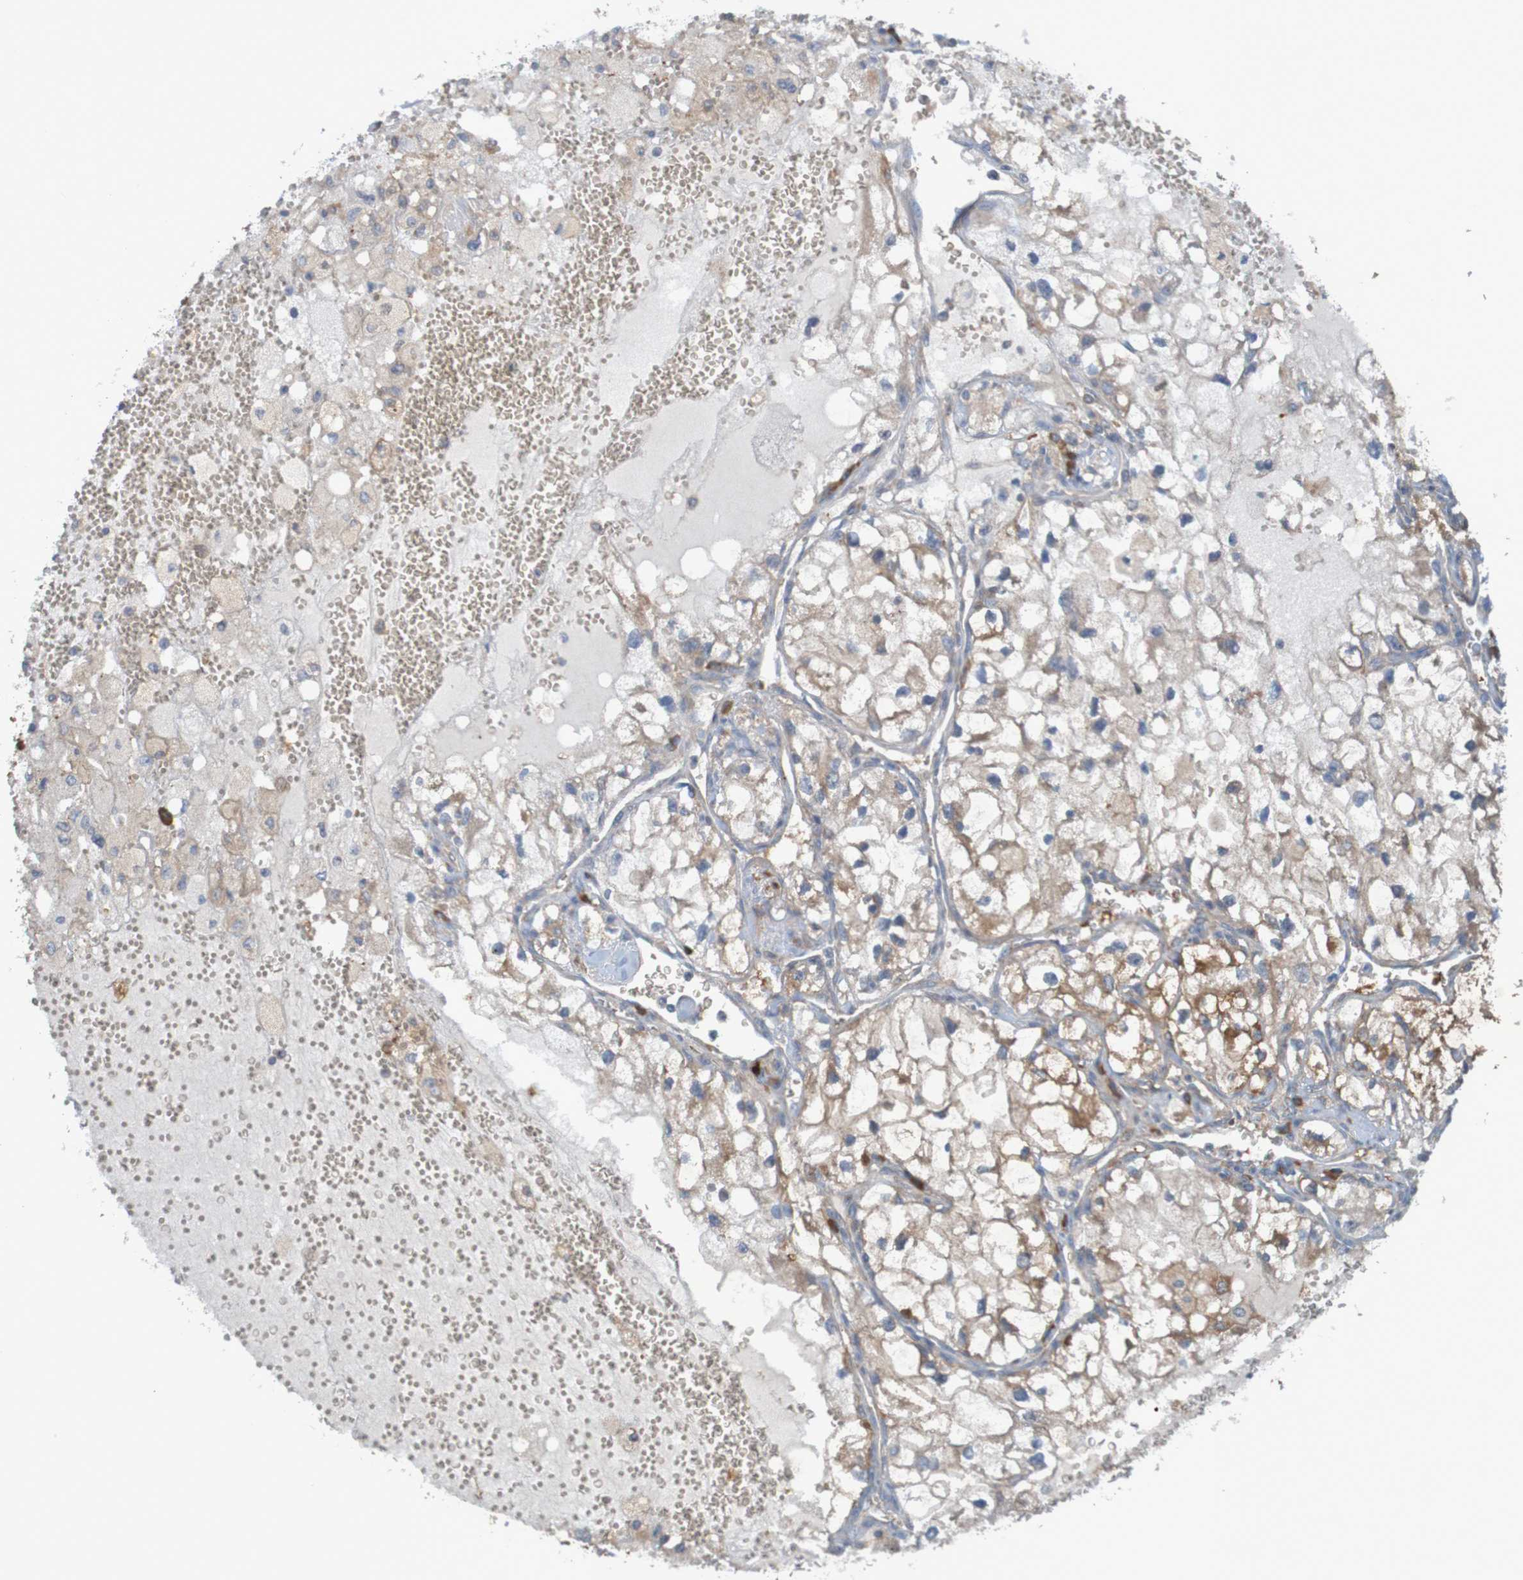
{"staining": {"intensity": "weak", "quantity": ">75%", "location": "cytoplasmic/membranous"}, "tissue": "renal cancer", "cell_type": "Tumor cells", "image_type": "cancer", "snomed": [{"axis": "morphology", "description": "Adenocarcinoma, NOS"}, {"axis": "topography", "description": "Kidney"}], "caption": "High-magnification brightfield microscopy of renal cancer stained with DAB (brown) and counterstained with hematoxylin (blue). tumor cells exhibit weak cytoplasmic/membranous positivity is present in approximately>75% of cells.", "gene": "DNAJC4", "patient": {"sex": "female", "age": 70}}